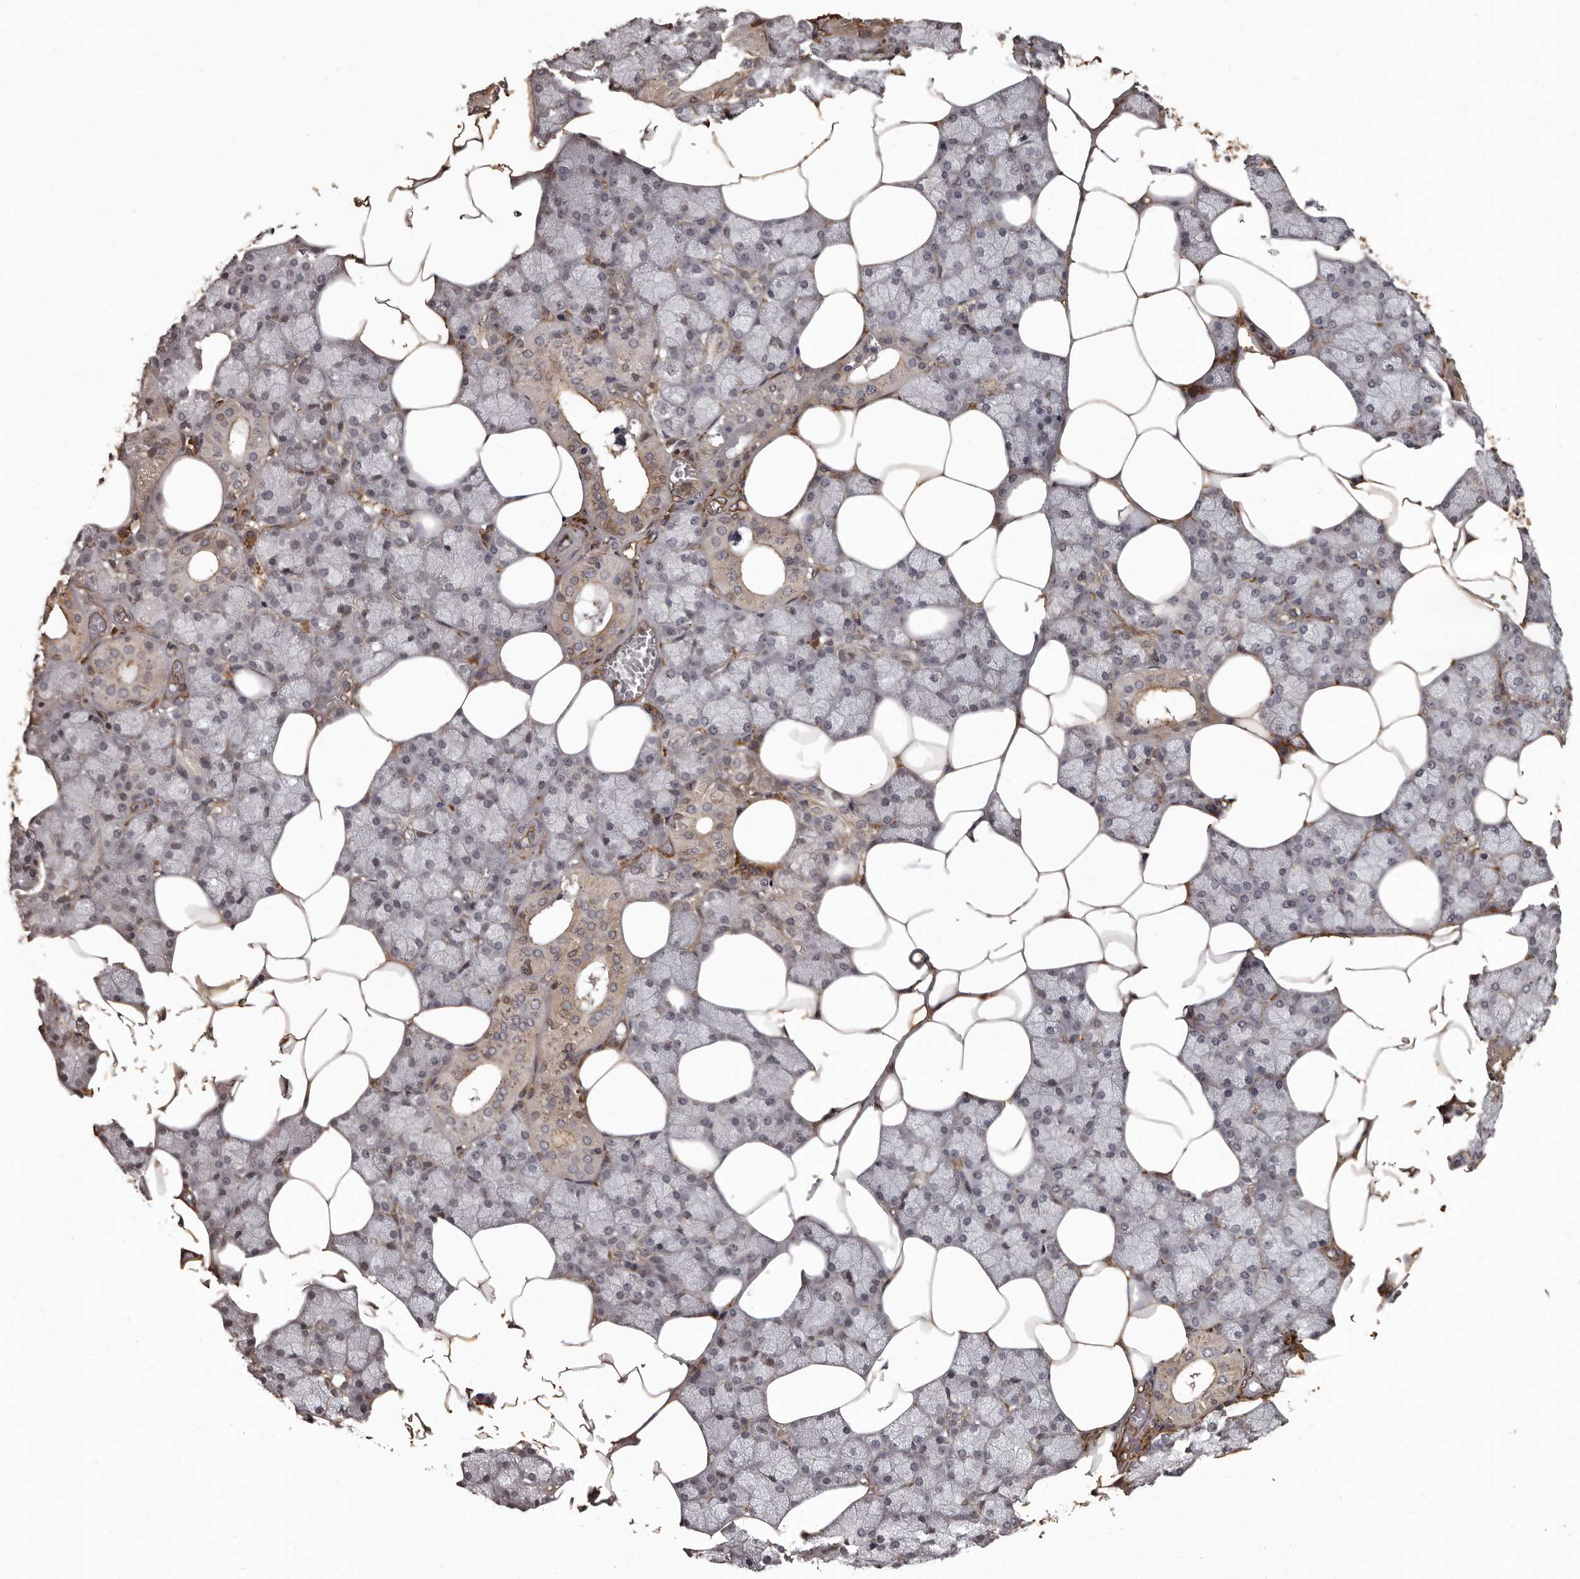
{"staining": {"intensity": "moderate", "quantity": "25%-75%", "location": "cytoplasmic/membranous"}, "tissue": "salivary gland", "cell_type": "Glandular cells", "image_type": "normal", "snomed": [{"axis": "morphology", "description": "Normal tissue, NOS"}, {"axis": "topography", "description": "Salivary gland"}], "caption": "A medium amount of moderate cytoplasmic/membranous staining is present in approximately 25%-75% of glandular cells in unremarkable salivary gland. The staining is performed using DAB brown chromogen to label protein expression. The nuclei are counter-stained blue using hematoxylin.", "gene": "SLITRK6", "patient": {"sex": "male", "age": 62}}